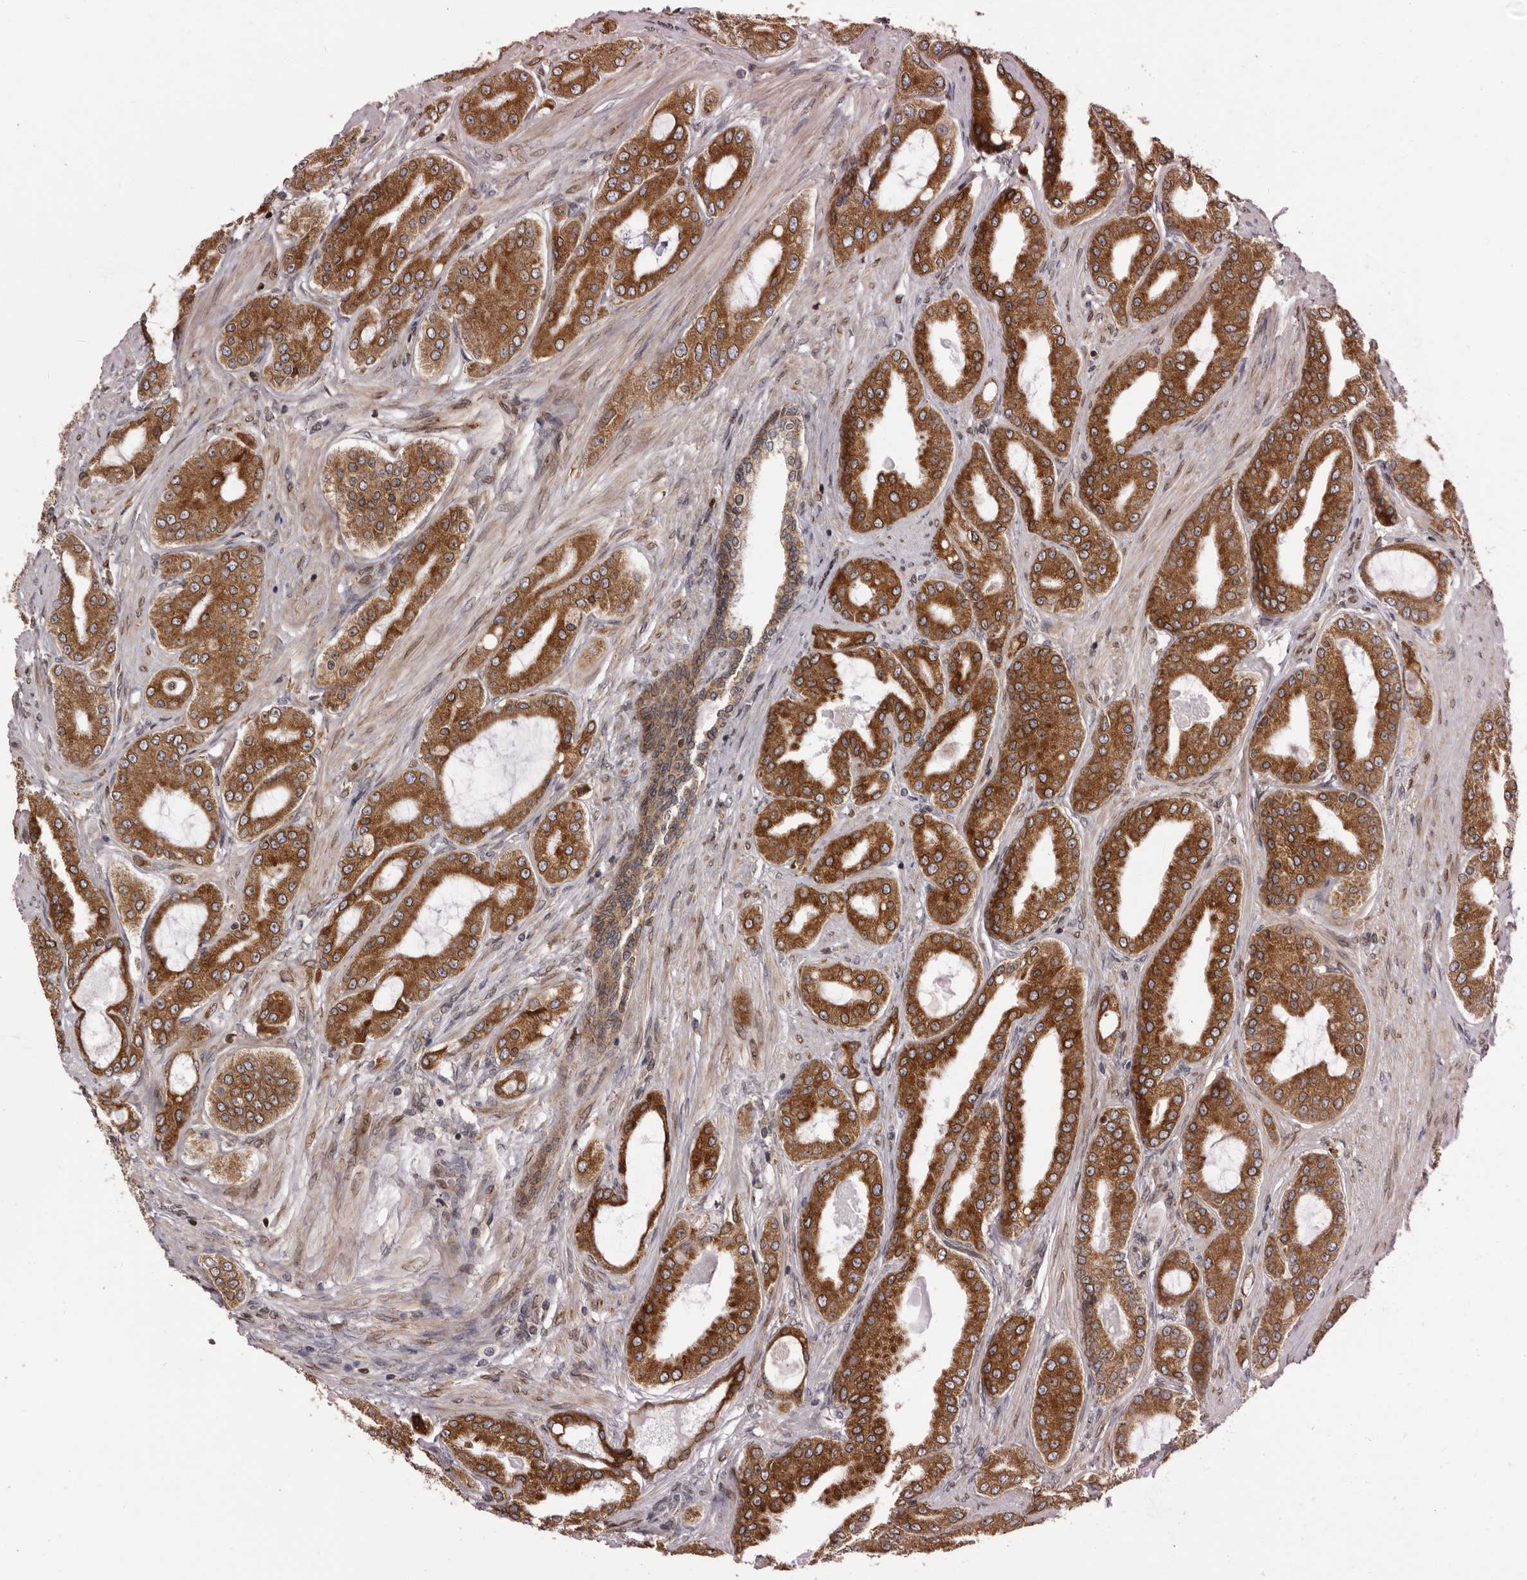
{"staining": {"intensity": "strong", "quantity": ">75%", "location": "cytoplasmic/membranous"}, "tissue": "prostate cancer", "cell_type": "Tumor cells", "image_type": "cancer", "snomed": [{"axis": "morphology", "description": "Adenocarcinoma, High grade"}, {"axis": "topography", "description": "Prostate"}], "caption": "Prostate adenocarcinoma (high-grade) stained with a protein marker demonstrates strong staining in tumor cells.", "gene": "C4orf3", "patient": {"sex": "male", "age": 60}}